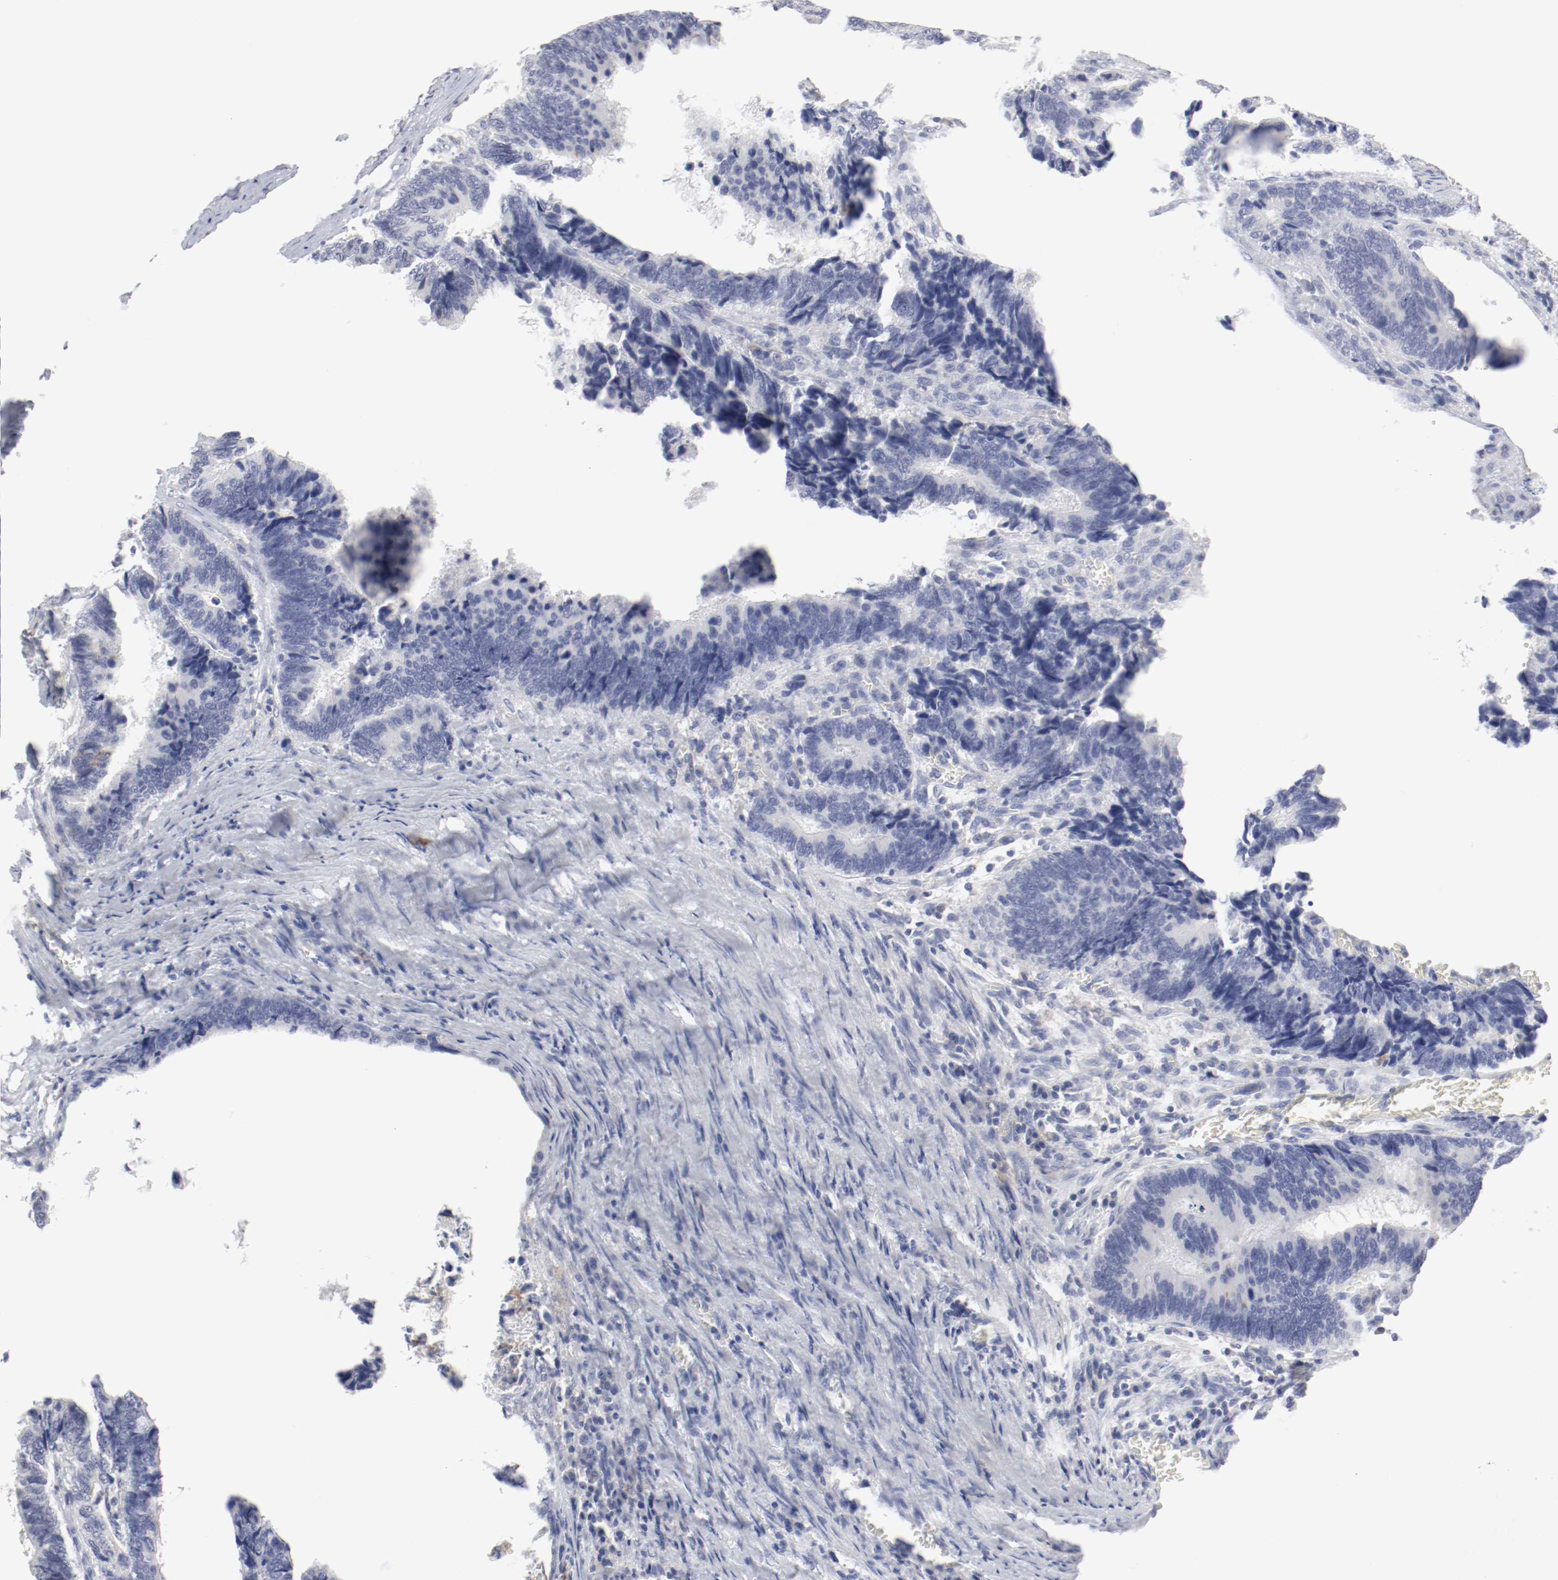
{"staining": {"intensity": "negative", "quantity": "none", "location": "none"}, "tissue": "colorectal cancer", "cell_type": "Tumor cells", "image_type": "cancer", "snomed": [{"axis": "morphology", "description": "Adenocarcinoma, NOS"}, {"axis": "topography", "description": "Colon"}], "caption": "Colorectal adenocarcinoma stained for a protein using immunohistochemistry reveals no positivity tumor cells.", "gene": "ITGAX", "patient": {"sex": "male", "age": 72}}